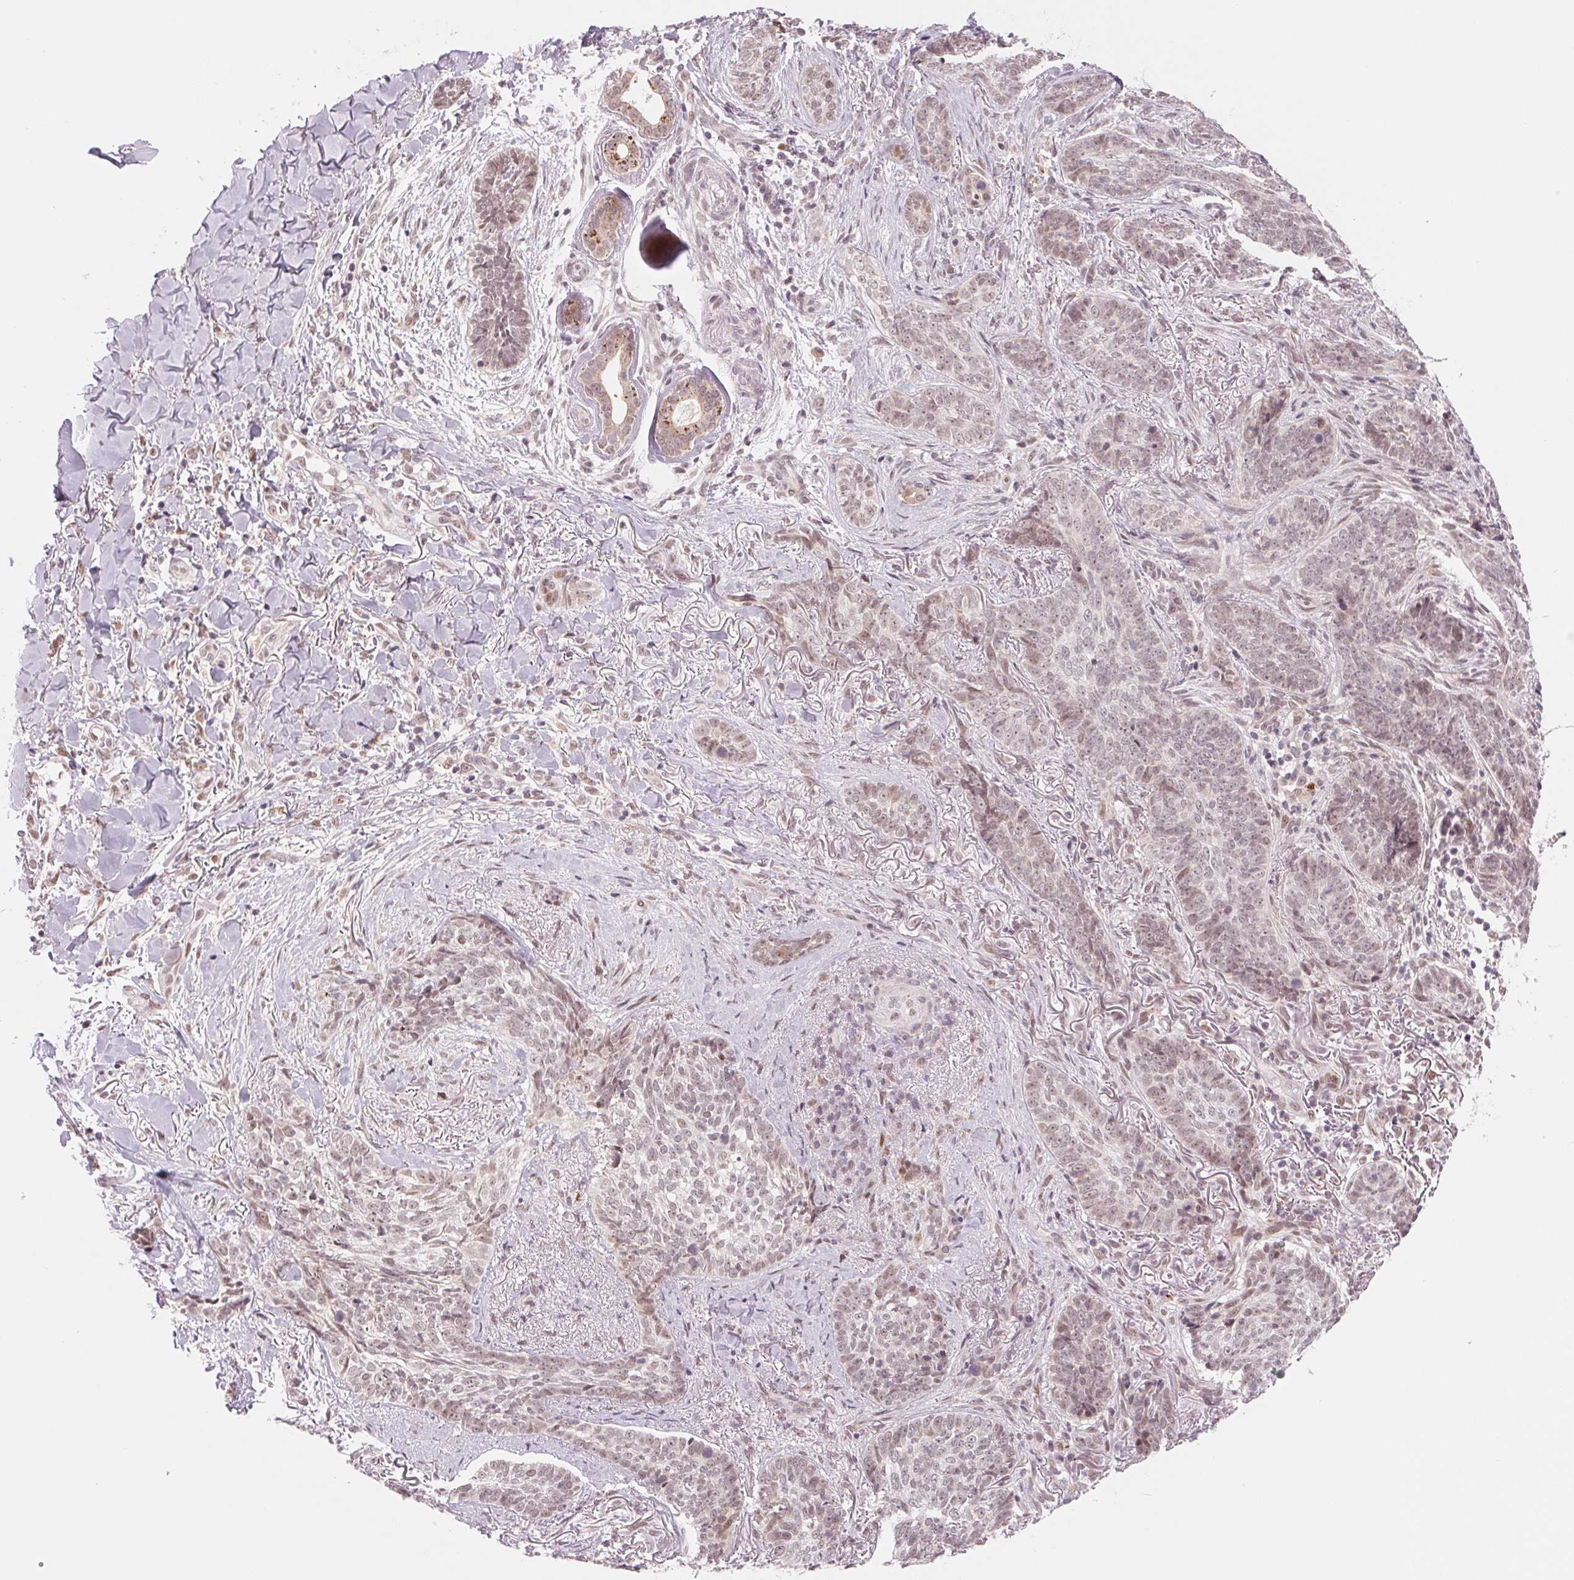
{"staining": {"intensity": "weak", "quantity": ">75%", "location": "nuclear"}, "tissue": "skin cancer", "cell_type": "Tumor cells", "image_type": "cancer", "snomed": [{"axis": "morphology", "description": "Basal cell carcinoma"}, {"axis": "topography", "description": "Skin"}, {"axis": "topography", "description": "Skin of face"}], "caption": "Protein expression analysis of human basal cell carcinoma (skin) reveals weak nuclear staining in about >75% of tumor cells. Using DAB (3,3'-diaminobenzidine) (brown) and hematoxylin (blue) stains, captured at high magnification using brightfield microscopy.", "gene": "ARHGAP32", "patient": {"sex": "male", "age": 88}}